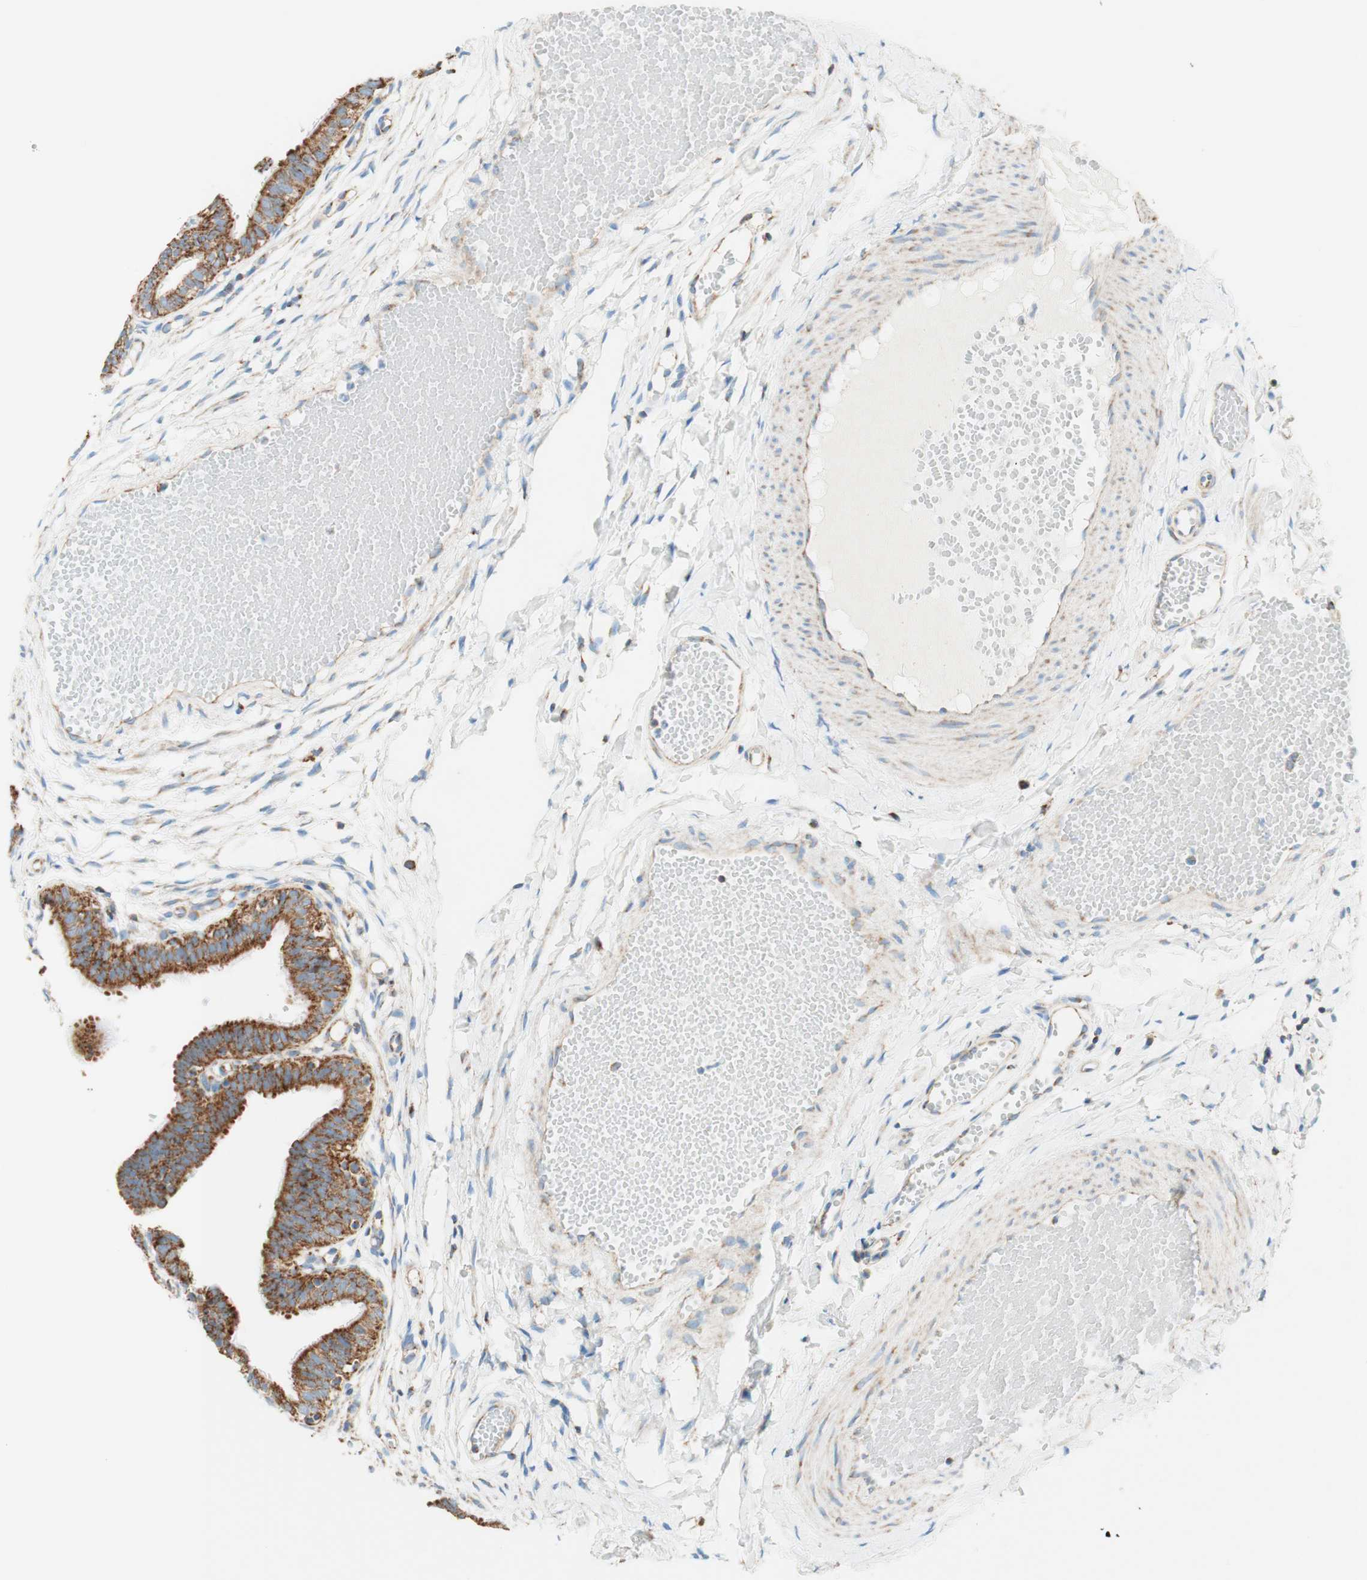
{"staining": {"intensity": "strong", "quantity": ">75%", "location": "cytoplasmic/membranous"}, "tissue": "fallopian tube", "cell_type": "Glandular cells", "image_type": "normal", "snomed": [{"axis": "morphology", "description": "Normal tissue, NOS"}, {"axis": "topography", "description": "Fallopian tube"}, {"axis": "topography", "description": "Placenta"}], "caption": "An immunohistochemistry (IHC) image of normal tissue is shown. Protein staining in brown highlights strong cytoplasmic/membranous positivity in fallopian tube within glandular cells. (Brightfield microscopy of DAB IHC at high magnification).", "gene": "TOMM20", "patient": {"sex": "female", "age": 34}}